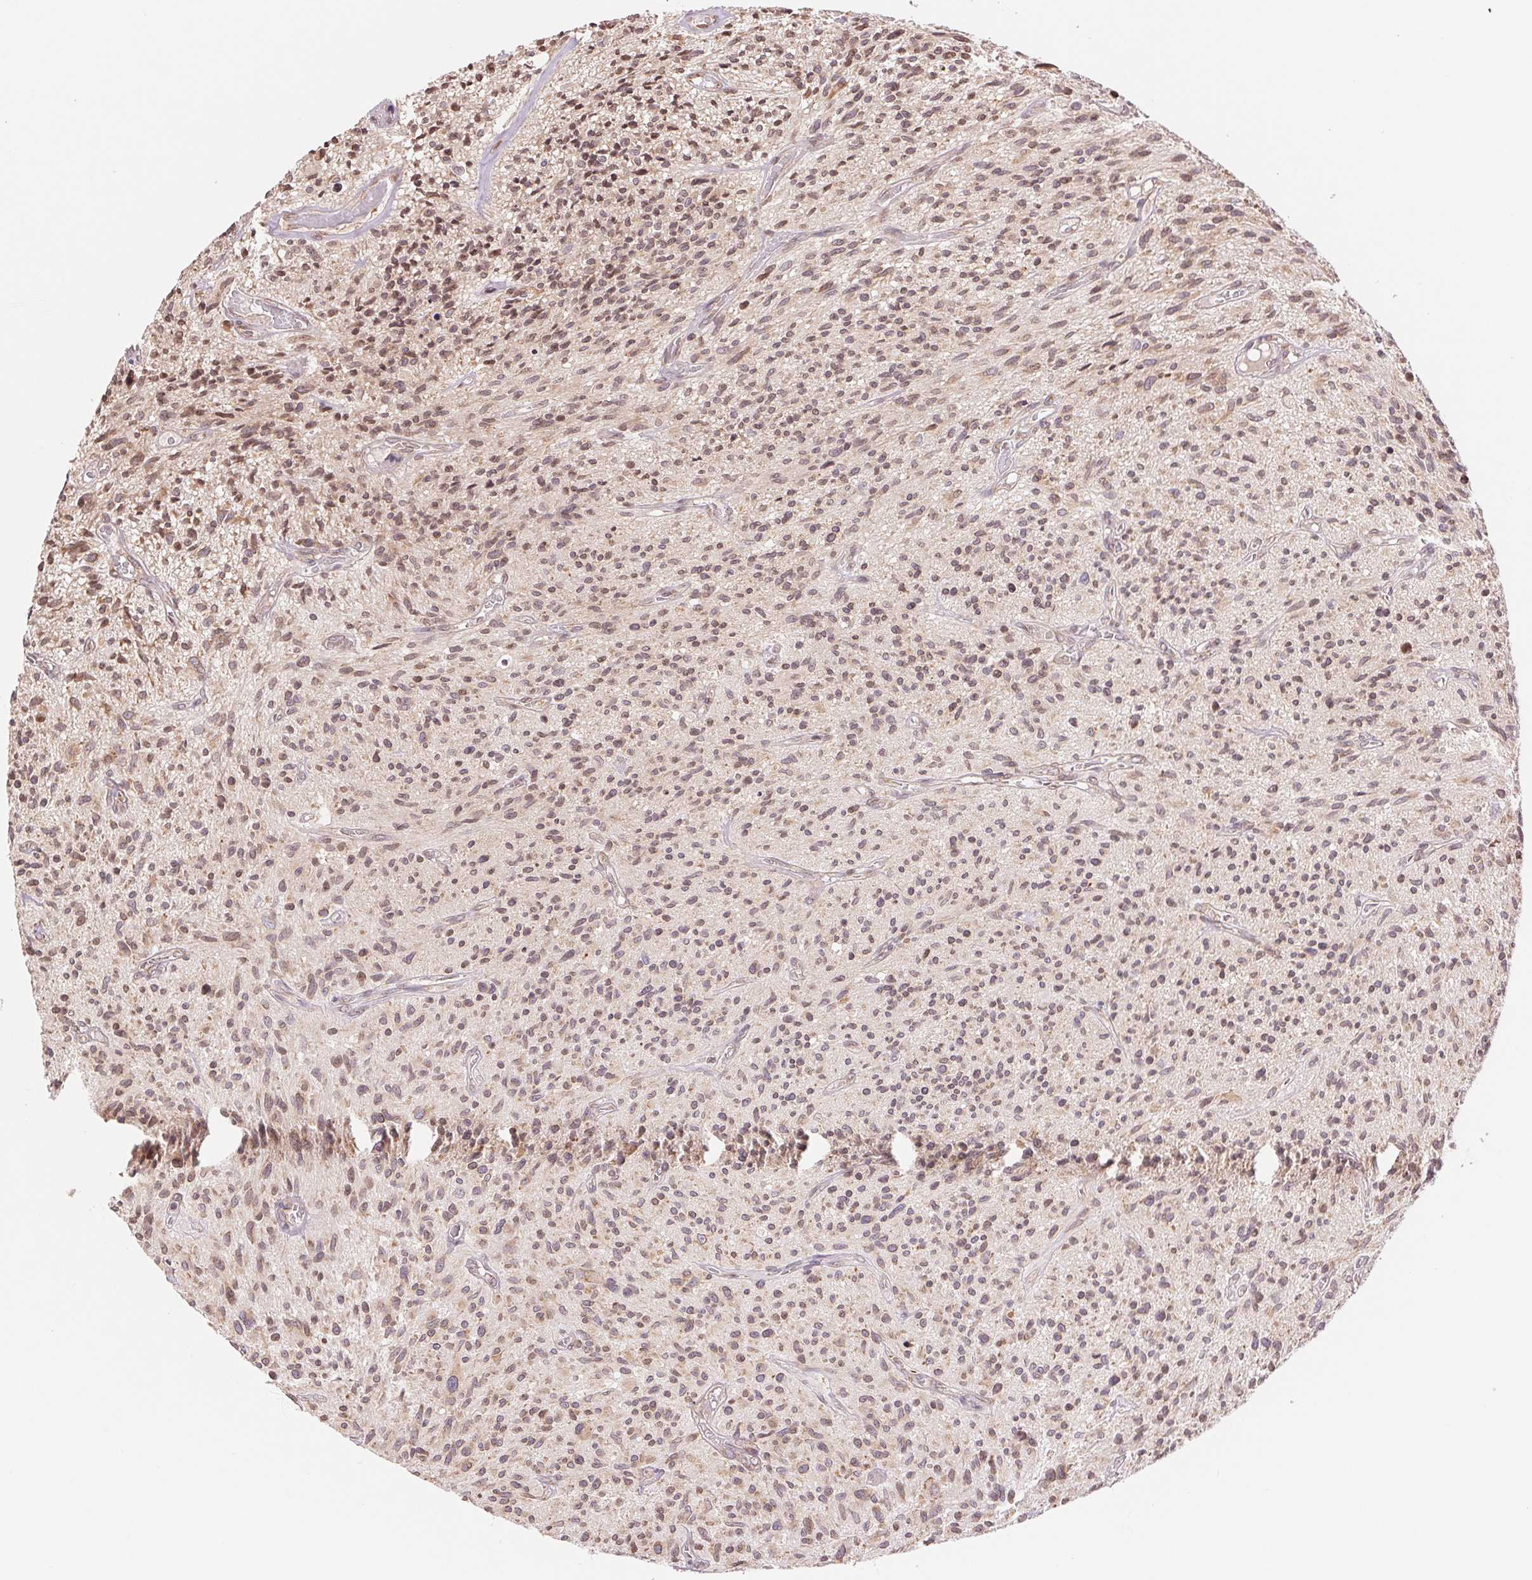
{"staining": {"intensity": "weak", "quantity": "25%-75%", "location": "cytoplasmic/membranous"}, "tissue": "glioma", "cell_type": "Tumor cells", "image_type": "cancer", "snomed": [{"axis": "morphology", "description": "Glioma, malignant, High grade"}, {"axis": "topography", "description": "Brain"}], "caption": "Immunohistochemical staining of malignant glioma (high-grade) demonstrates low levels of weak cytoplasmic/membranous protein staining in approximately 25%-75% of tumor cells.", "gene": "RPN1", "patient": {"sex": "male", "age": 75}}